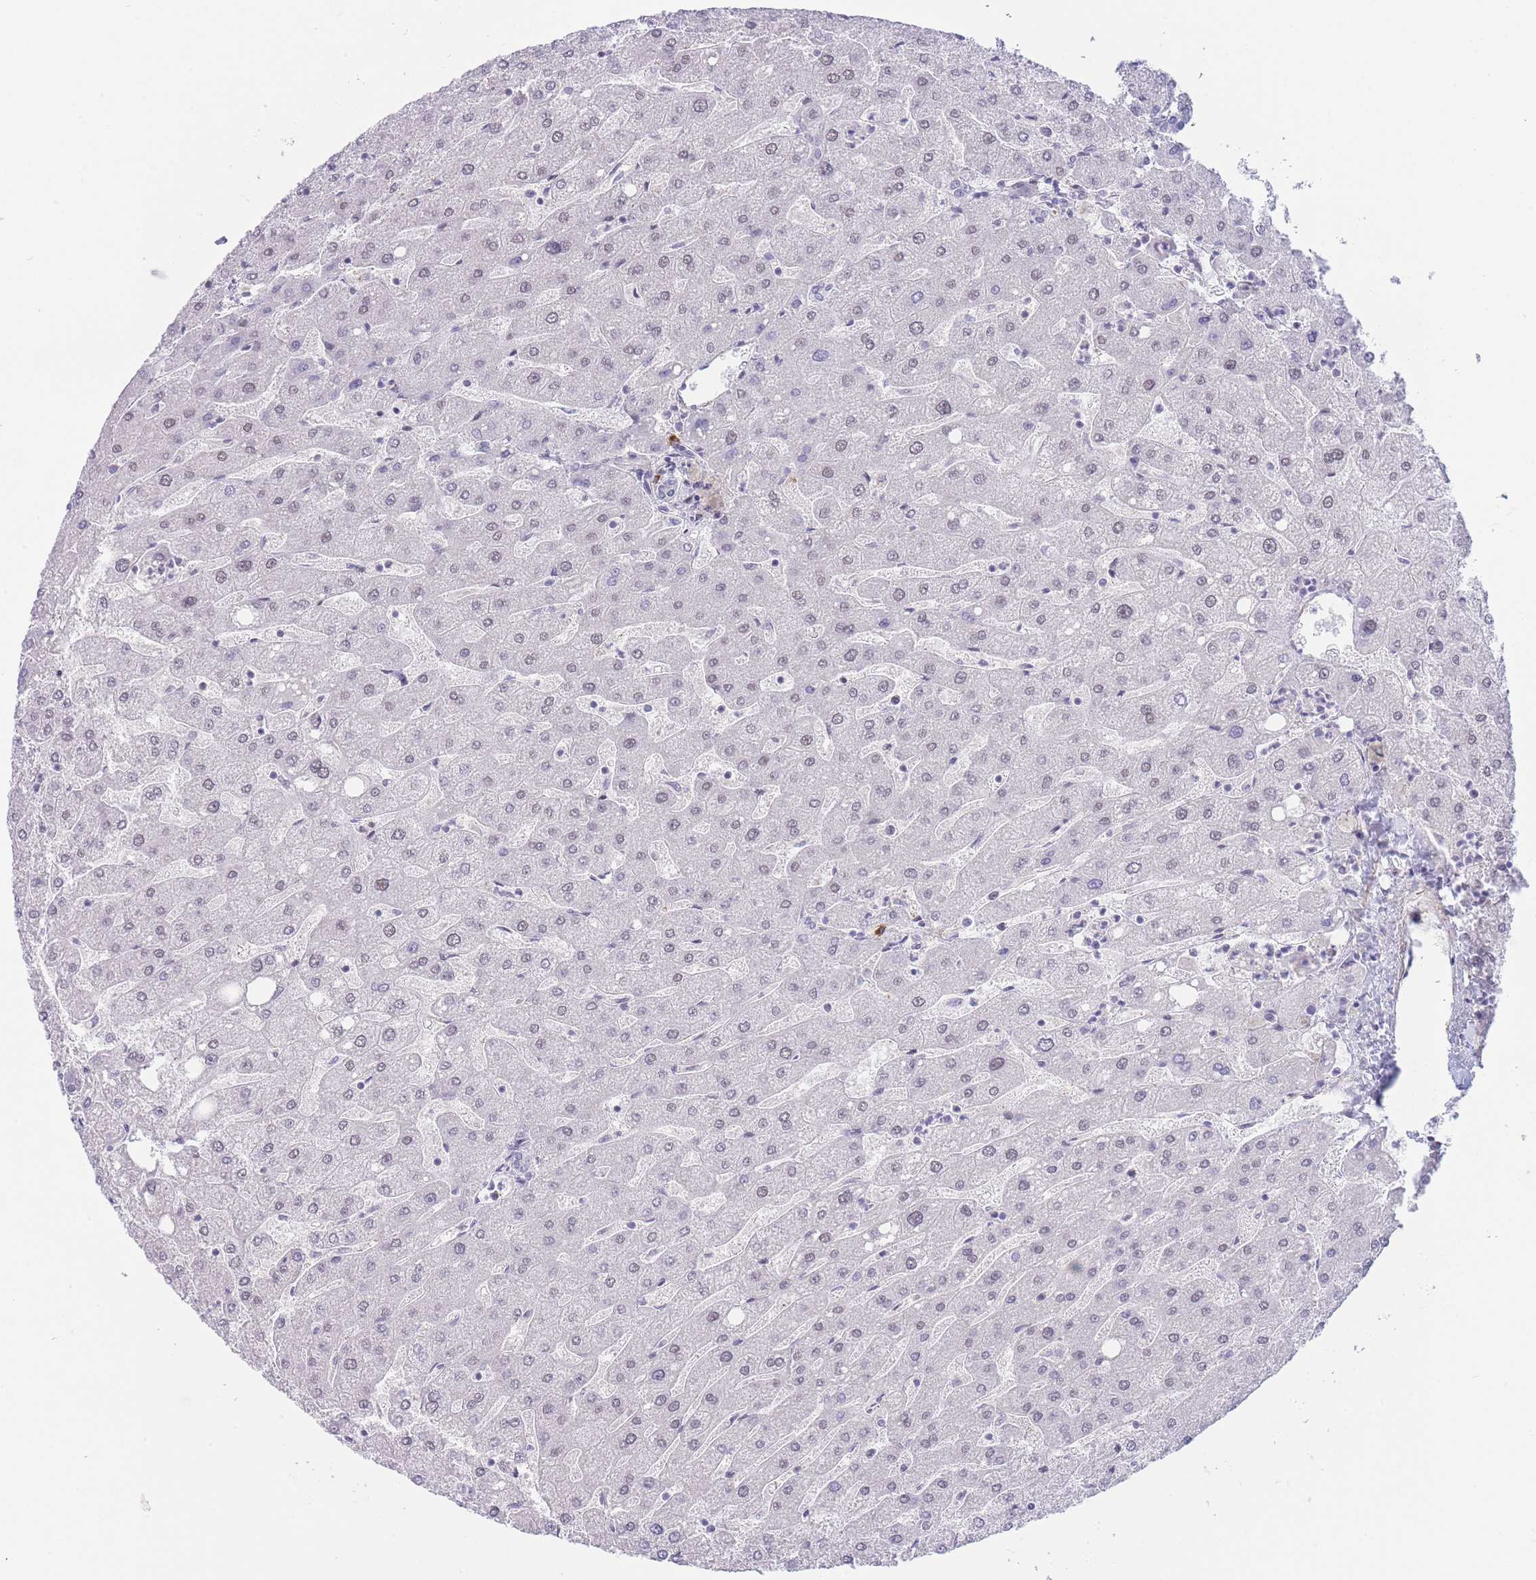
{"staining": {"intensity": "negative", "quantity": "none", "location": "none"}, "tissue": "liver", "cell_type": "Cholangiocytes", "image_type": "normal", "snomed": [{"axis": "morphology", "description": "Normal tissue, NOS"}, {"axis": "topography", "description": "Liver"}], "caption": "The histopathology image shows no significant positivity in cholangiocytes of liver.", "gene": "ASAP3", "patient": {"sex": "male", "age": 67}}